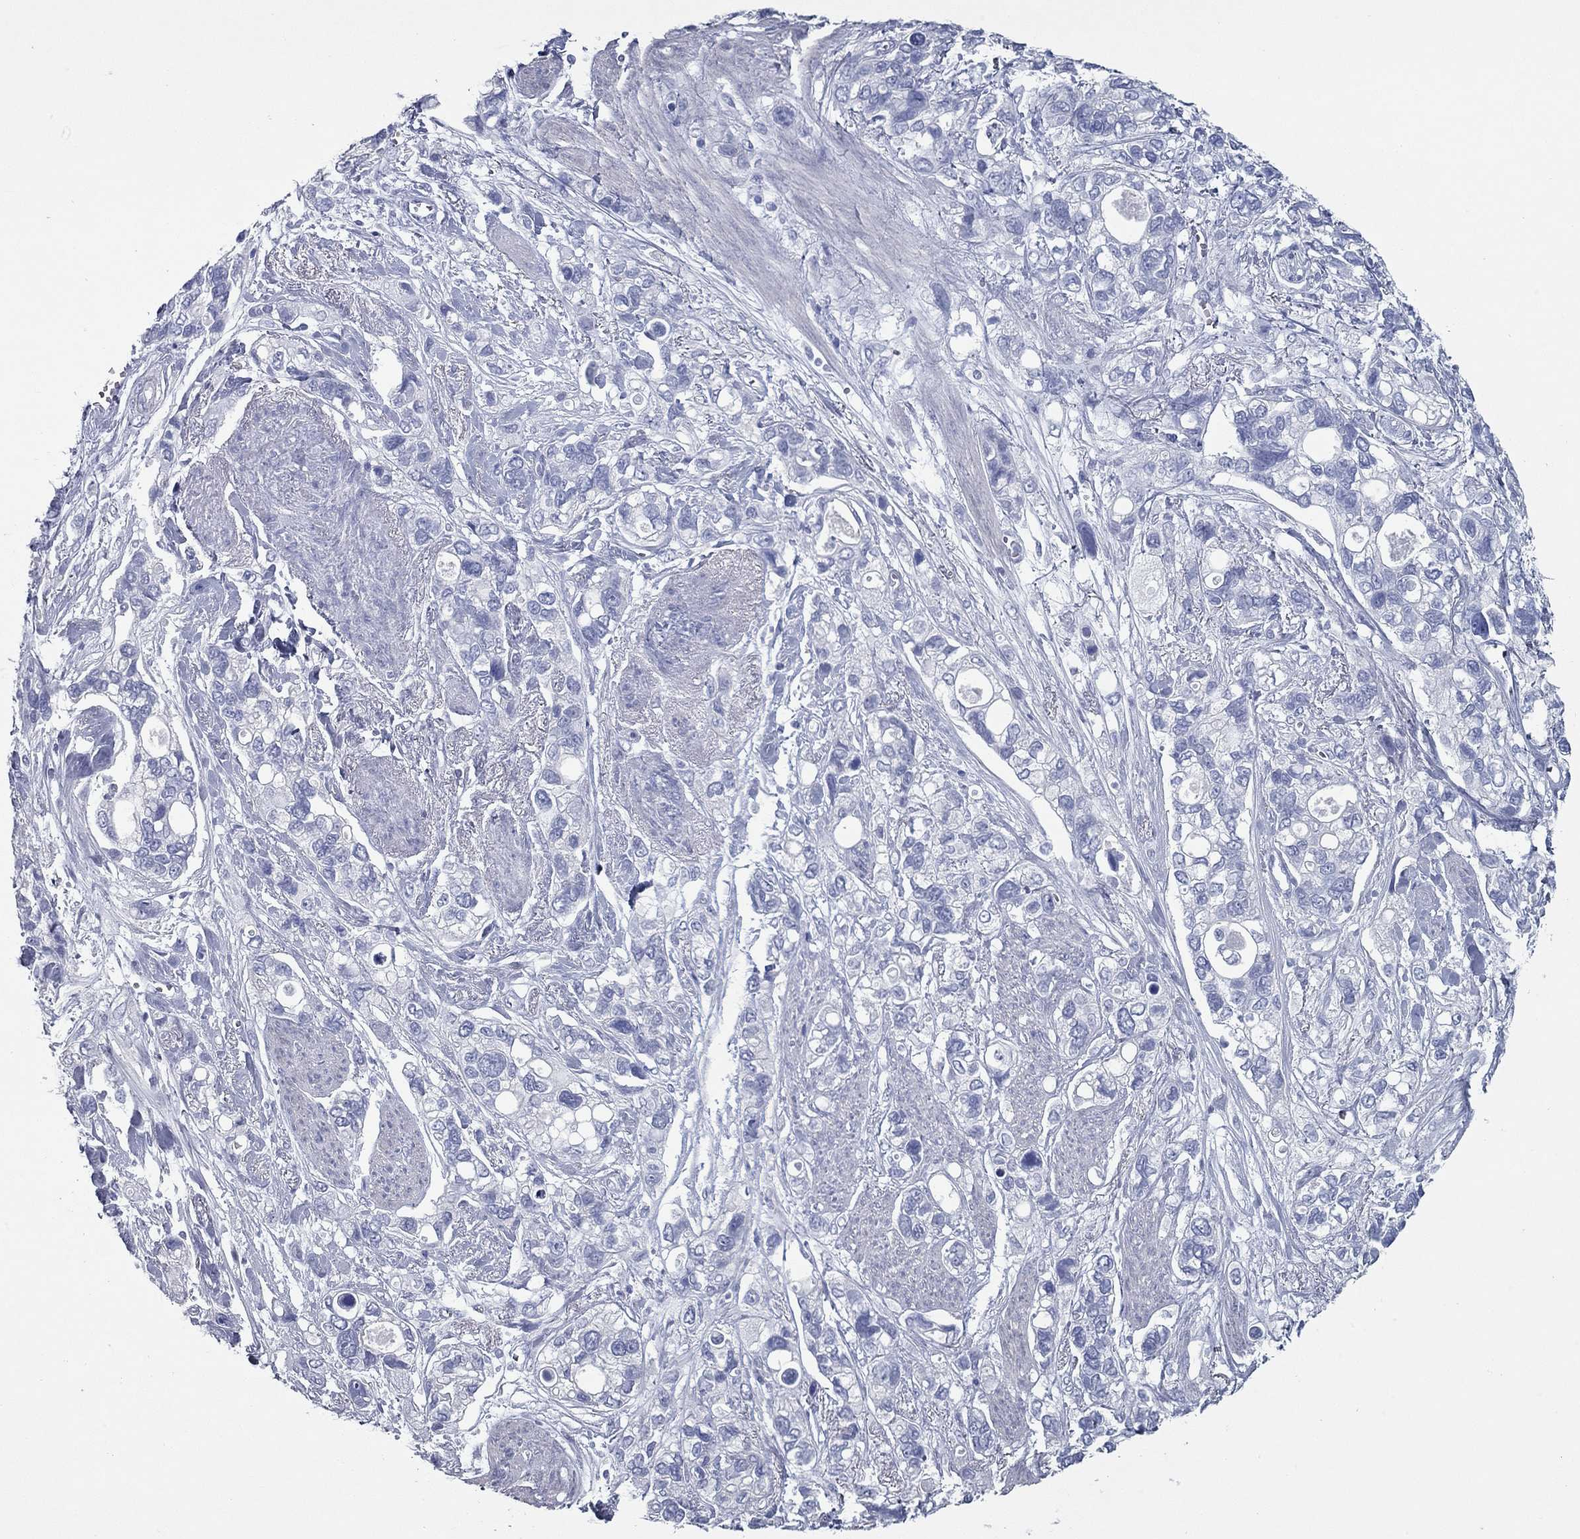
{"staining": {"intensity": "negative", "quantity": "none", "location": "none"}, "tissue": "stomach cancer", "cell_type": "Tumor cells", "image_type": "cancer", "snomed": [{"axis": "morphology", "description": "Adenocarcinoma, NOS"}, {"axis": "topography", "description": "Stomach, upper"}], "caption": "Immunohistochemistry (IHC) of stomach cancer displays no expression in tumor cells. The staining is performed using DAB brown chromogen with nuclei counter-stained in using hematoxylin.", "gene": "KIRREL2", "patient": {"sex": "female", "age": 81}}